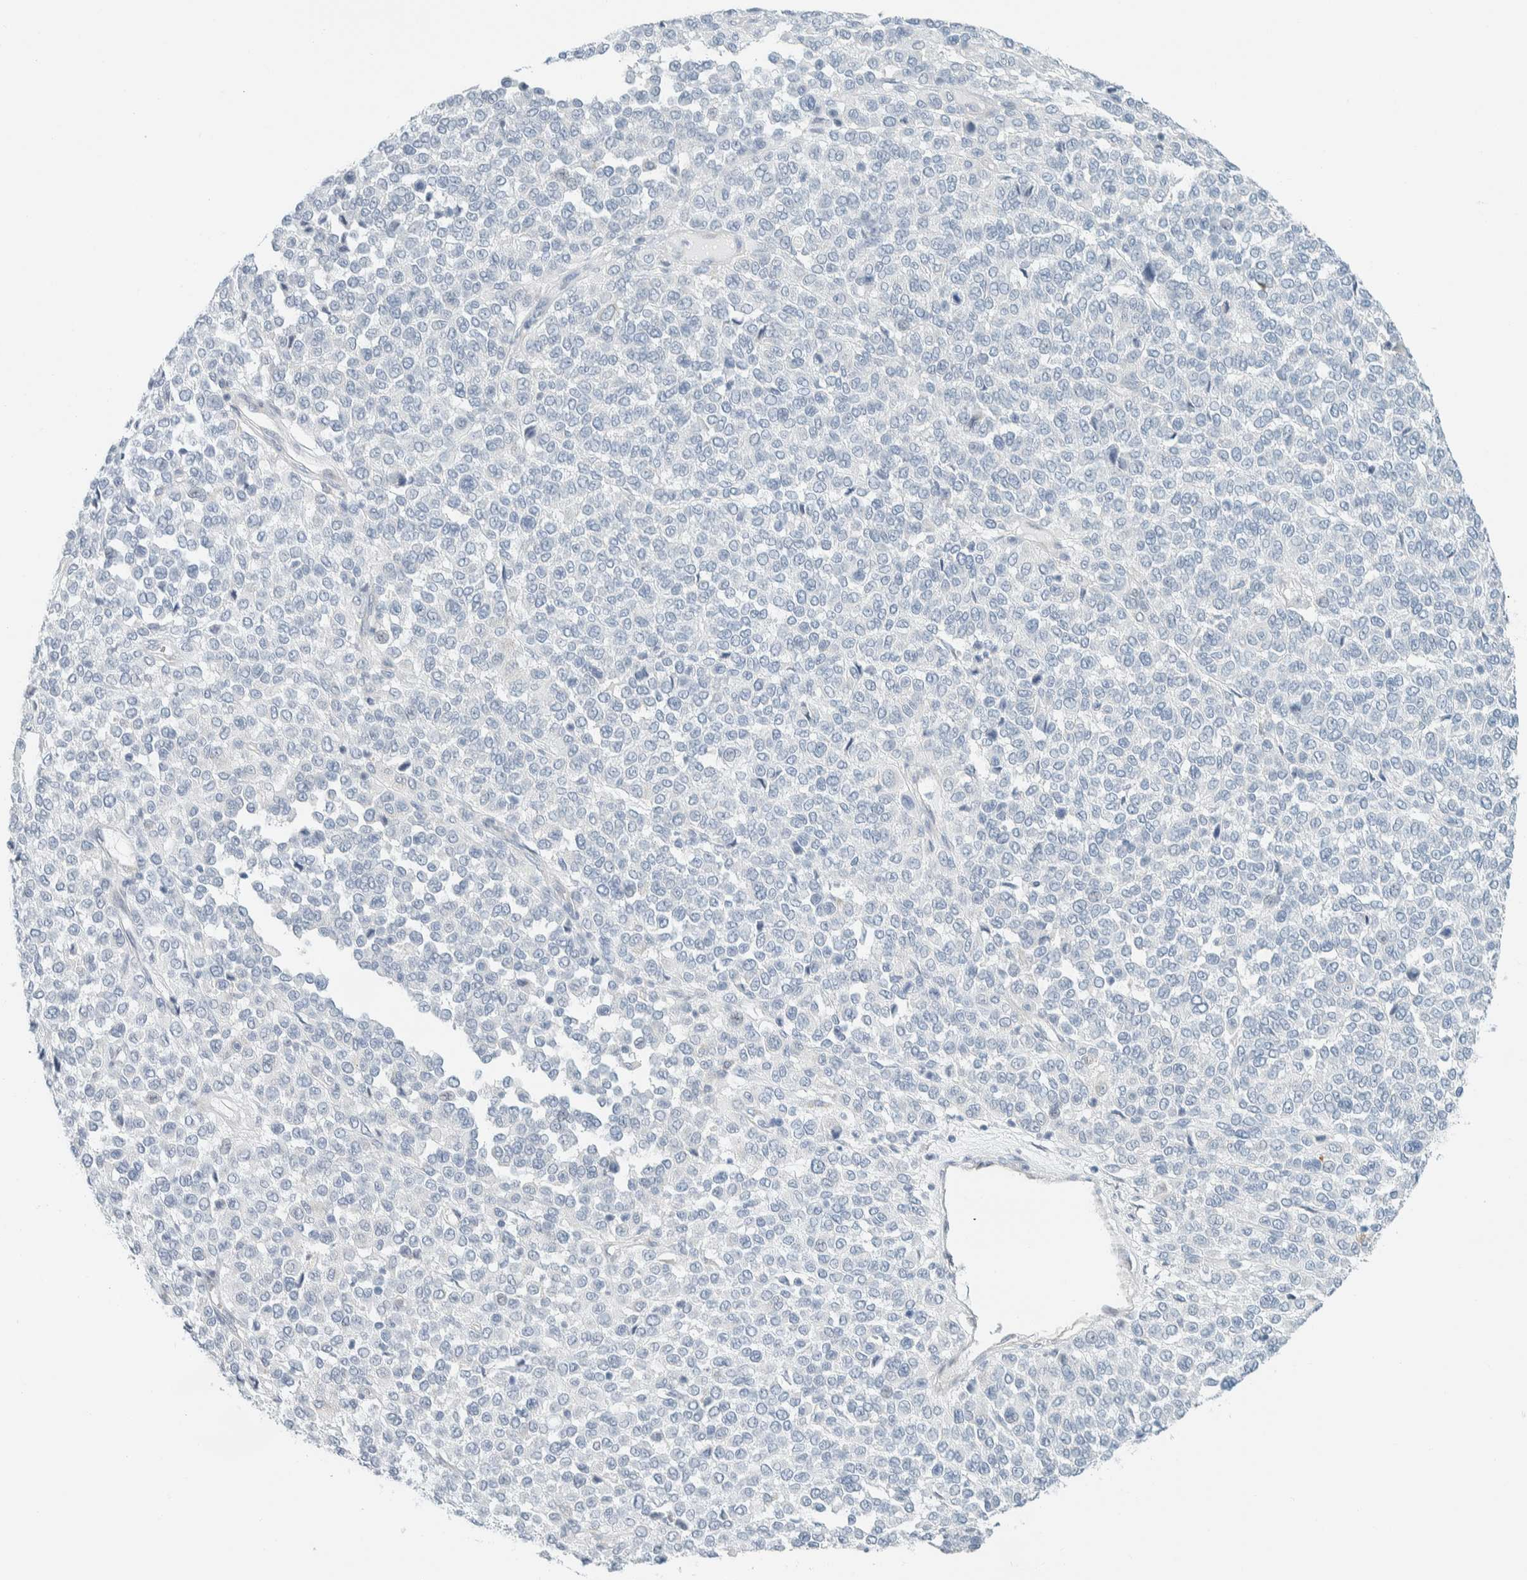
{"staining": {"intensity": "negative", "quantity": "none", "location": "none"}, "tissue": "melanoma", "cell_type": "Tumor cells", "image_type": "cancer", "snomed": [{"axis": "morphology", "description": "Malignant melanoma, Metastatic site"}, {"axis": "topography", "description": "Pancreas"}], "caption": "Tumor cells show no significant protein staining in malignant melanoma (metastatic site). (Immunohistochemistry, brightfield microscopy, high magnification).", "gene": "ARHGAP27", "patient": {"sex": "female", "age": 30}}